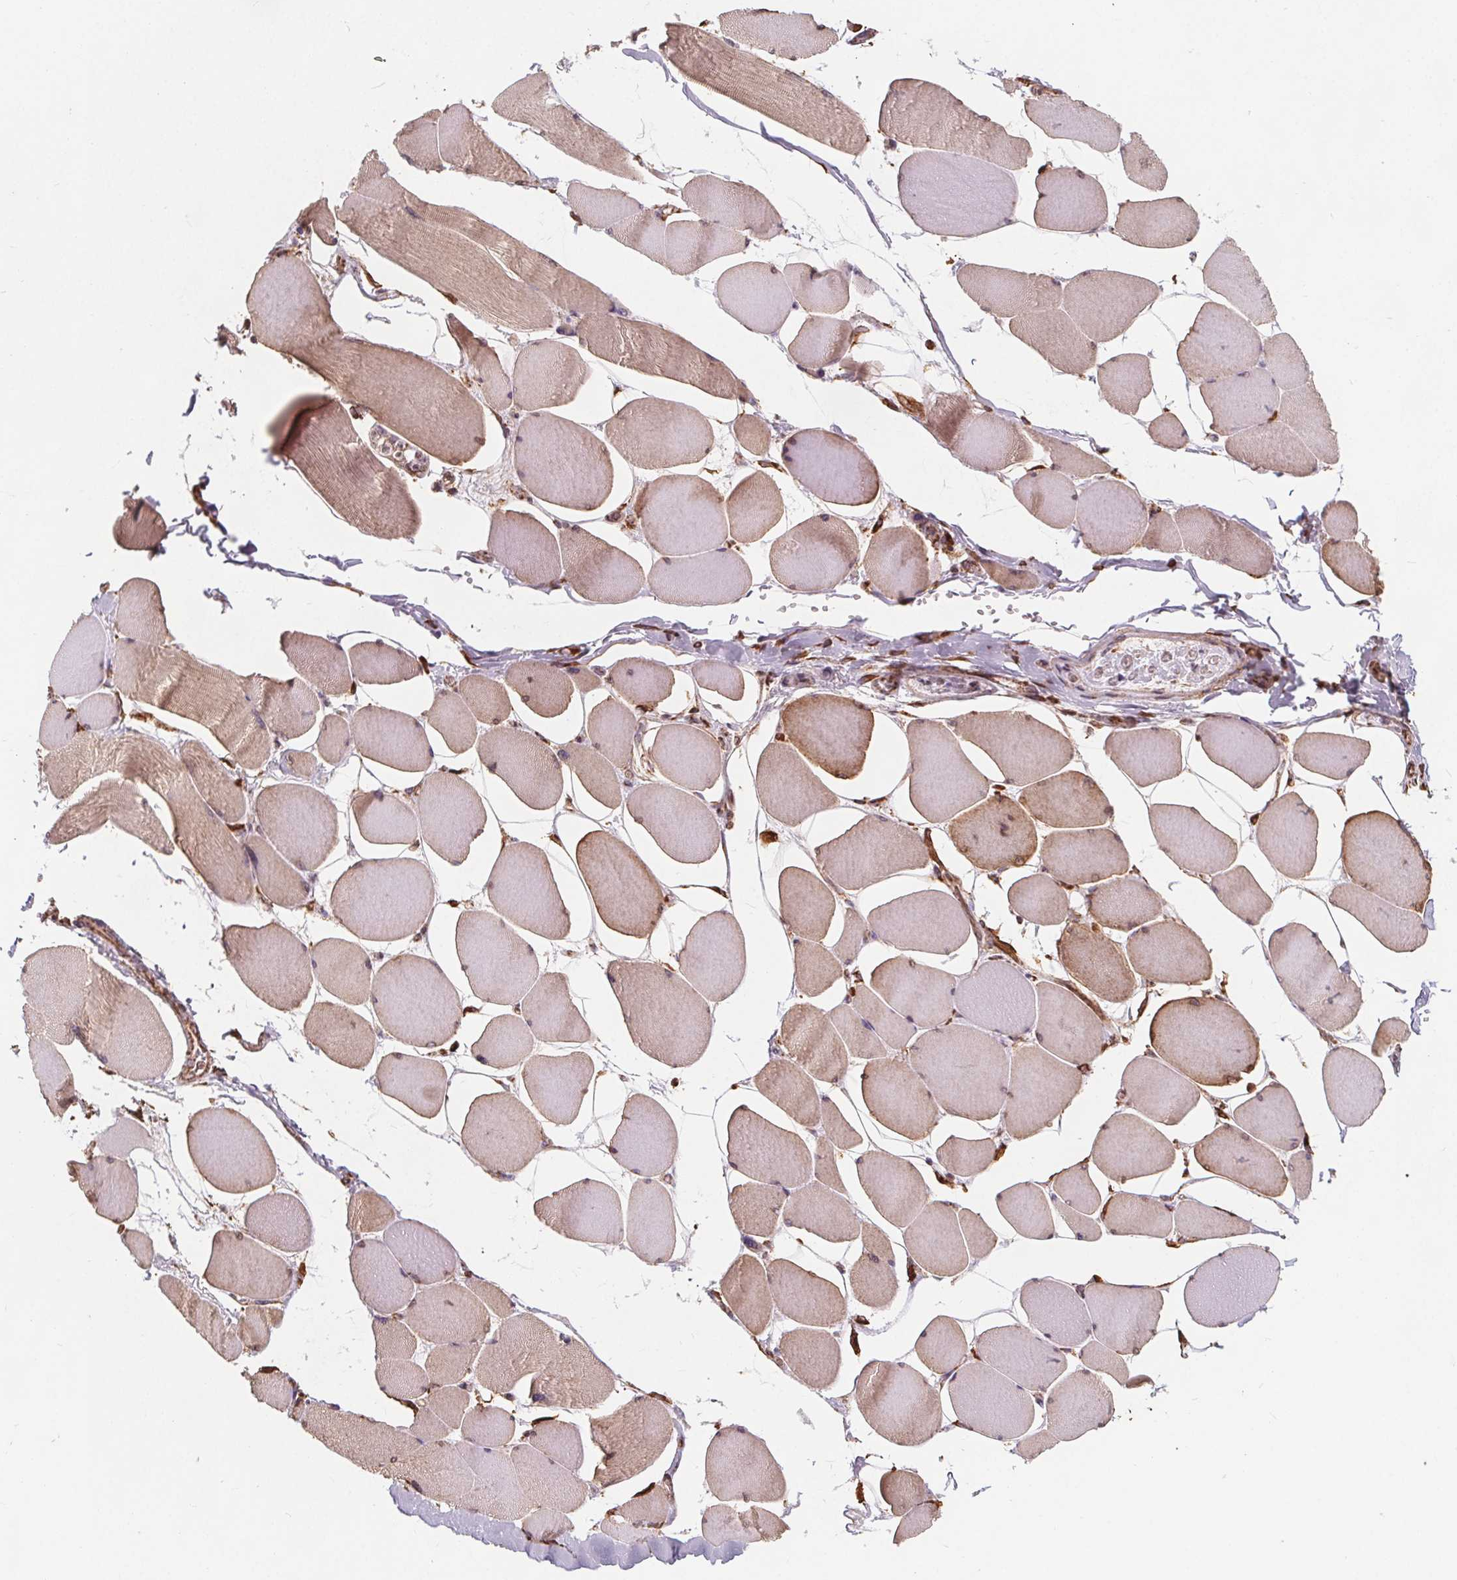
{"staining": {"intensity": "weak", "quantity": "<25%", "location": "cytoplasmic/membranous"}, "tissue": "skeletal muscle", "cell_type": "Myocytes", "image_type": "normal", "snomed": [{"axis": "morphology", "description": "Normal tissue, NOS"}, {"axis": "topography", "description": "Skeletal muscle"}], "caption": "IHC of benign skeletal muscle shows no expression in myocytes.", "gene": "PLSCR3", "patient": {"sex": "female", "age": 75}}